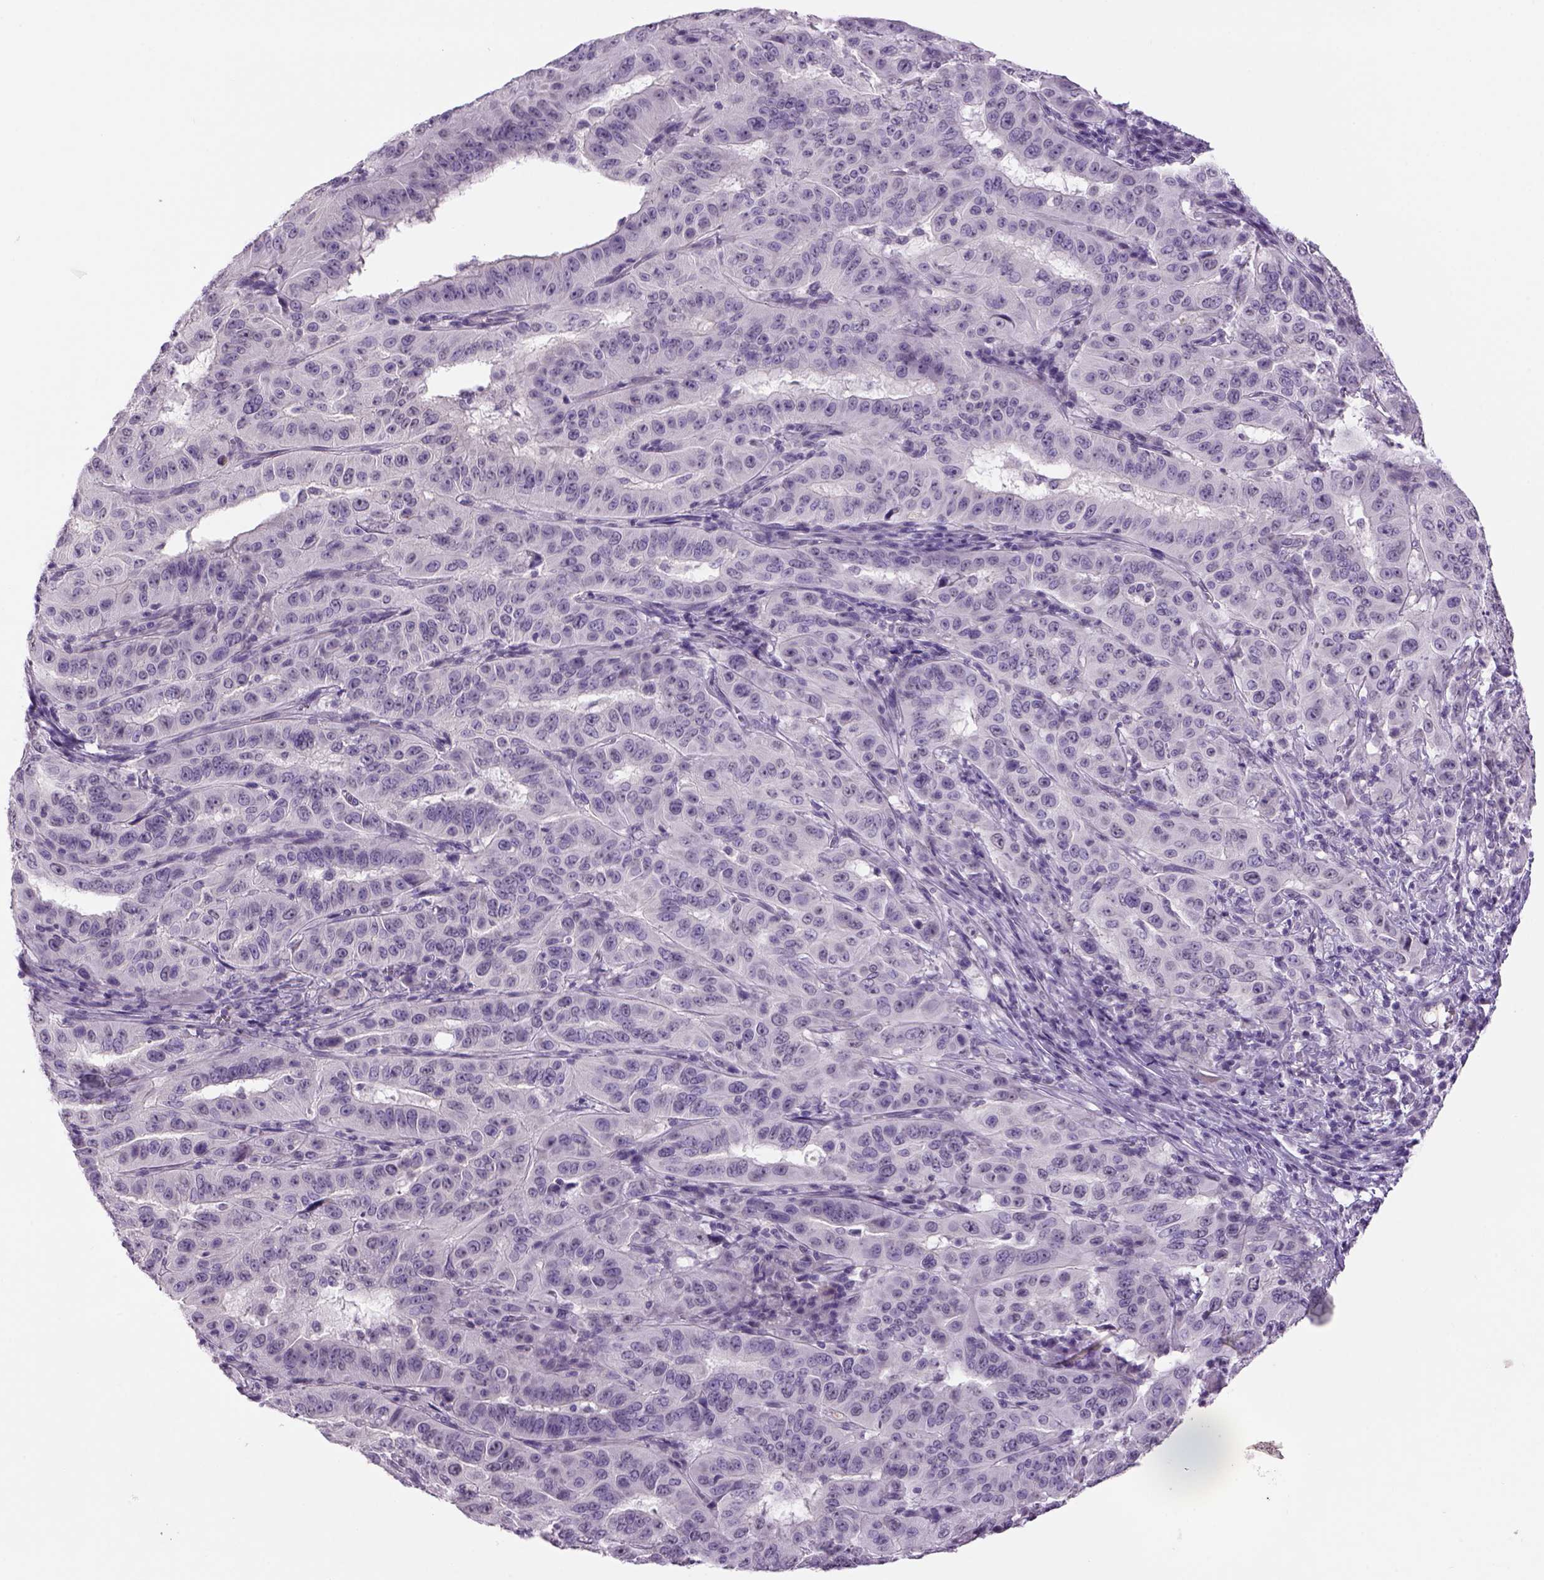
{"staining": {"intensity": "negative", "quantity": "none", "location": "none"}, "tissue": "pancreatic cancer", "cell_type": "Tumor cells", "image_type": "cancer", "snomed": [{"axis": "morphology", "description": "Adenocarcinoma, NOS"}, {"axis": "topography", "description": "Pancreas"}], "caption": "Immunohistochemistry (IHC) histopathology image of neoplastic tissue: human adenocarcinoma (pancreatic) stained with DAB exhibits no significant protein positivity in tumor cells.", "gene": "DBH", "patient": {"sex": "male", "age": 63}}